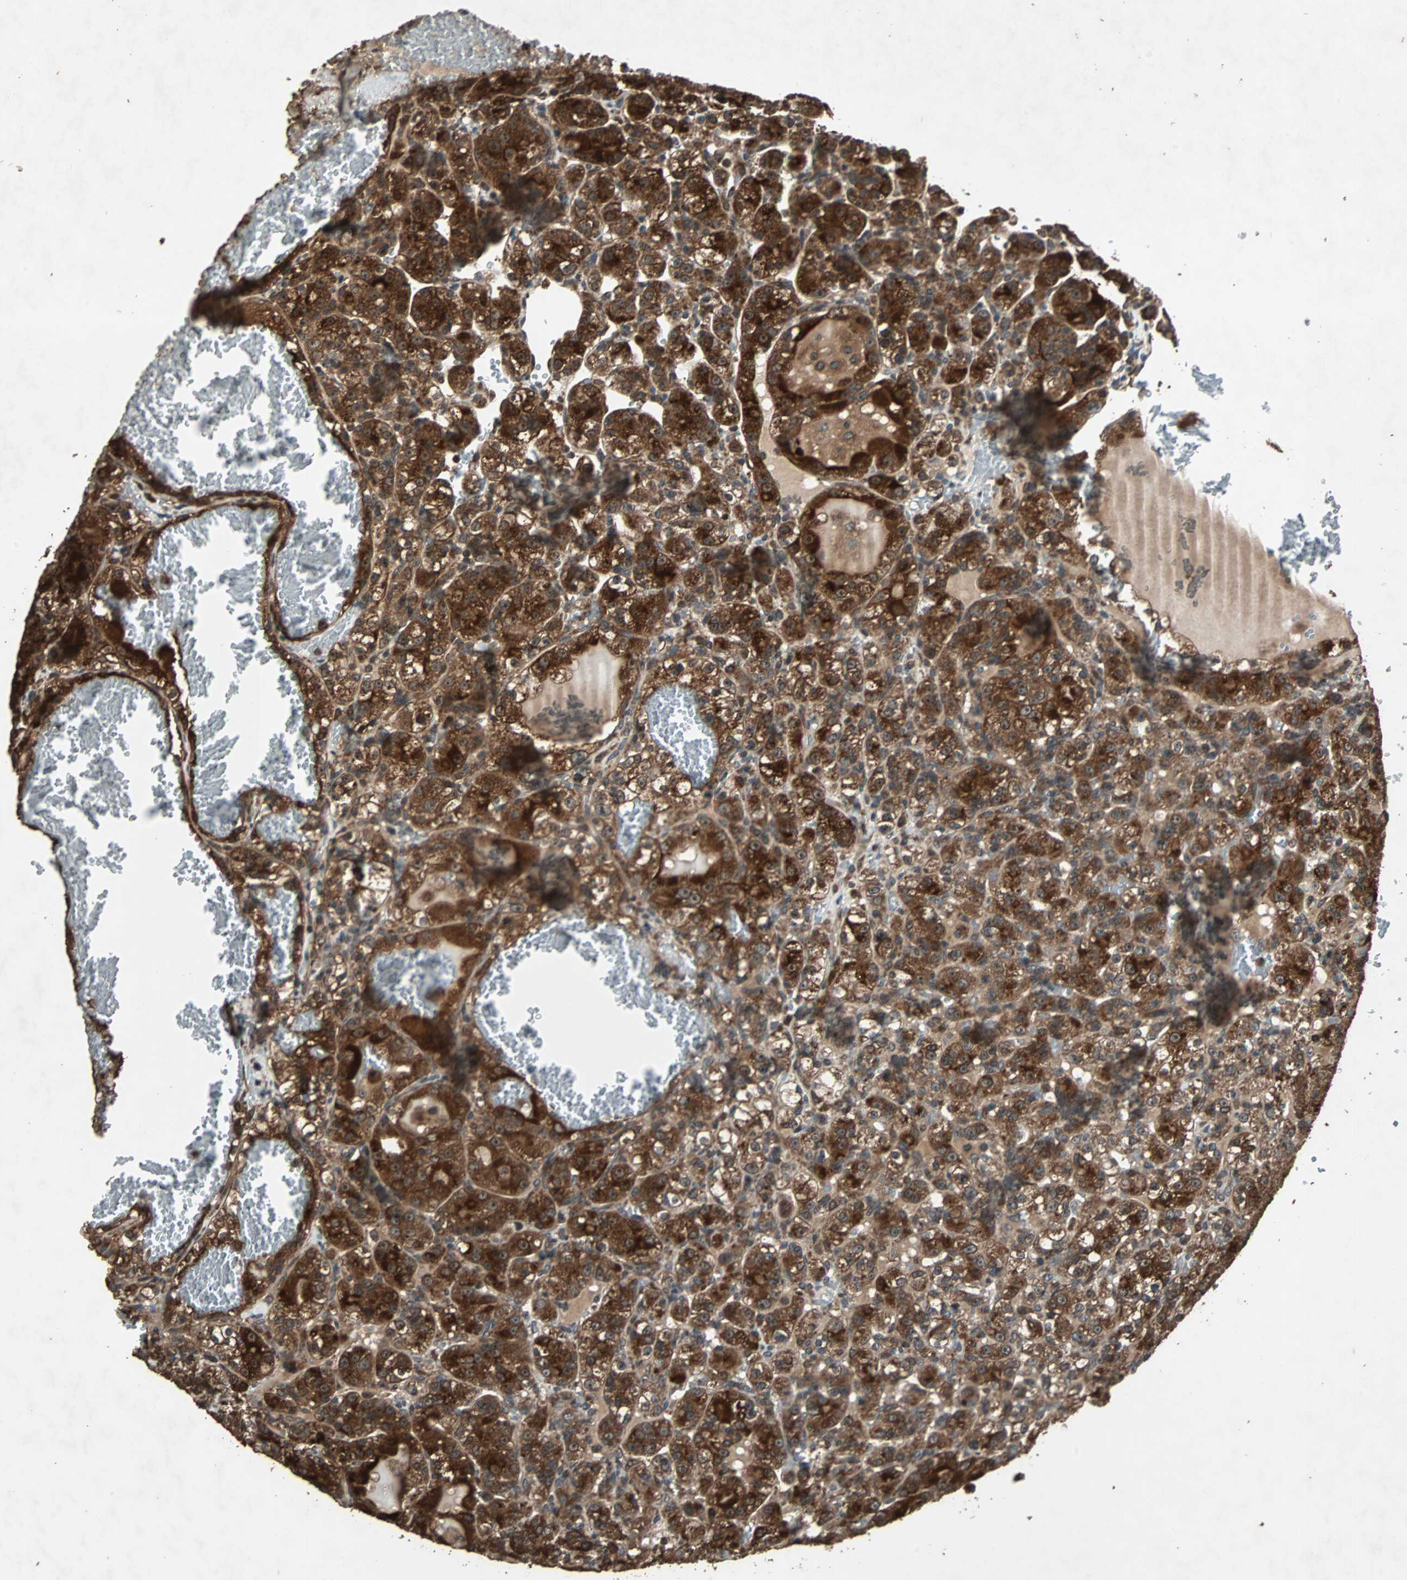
{"staining": {"intensity": "strong", "quantity": ">75%", "location": "cytoplasmic/membranous"}, "tissue": "renal cancer", "cell_type": "Tumor cells", "image_type": "cancer", "snomed": [{"axis": "morphology", "description": "Normal tissue, NOS"}, {"axis": "morphology", "description": "Adenocarcinoma, NOS"}, {"axis": "topography", "description": "Kidney"}], "caption": "Immunohistochemistry (IHC) (DAB) staining of renal cancer reveals strong cytoplasmic/membranous protein staining in about >75% of tumor cells.", "gene": "LAMTOR5", "patient": {"sex": "male", "age": 61}}